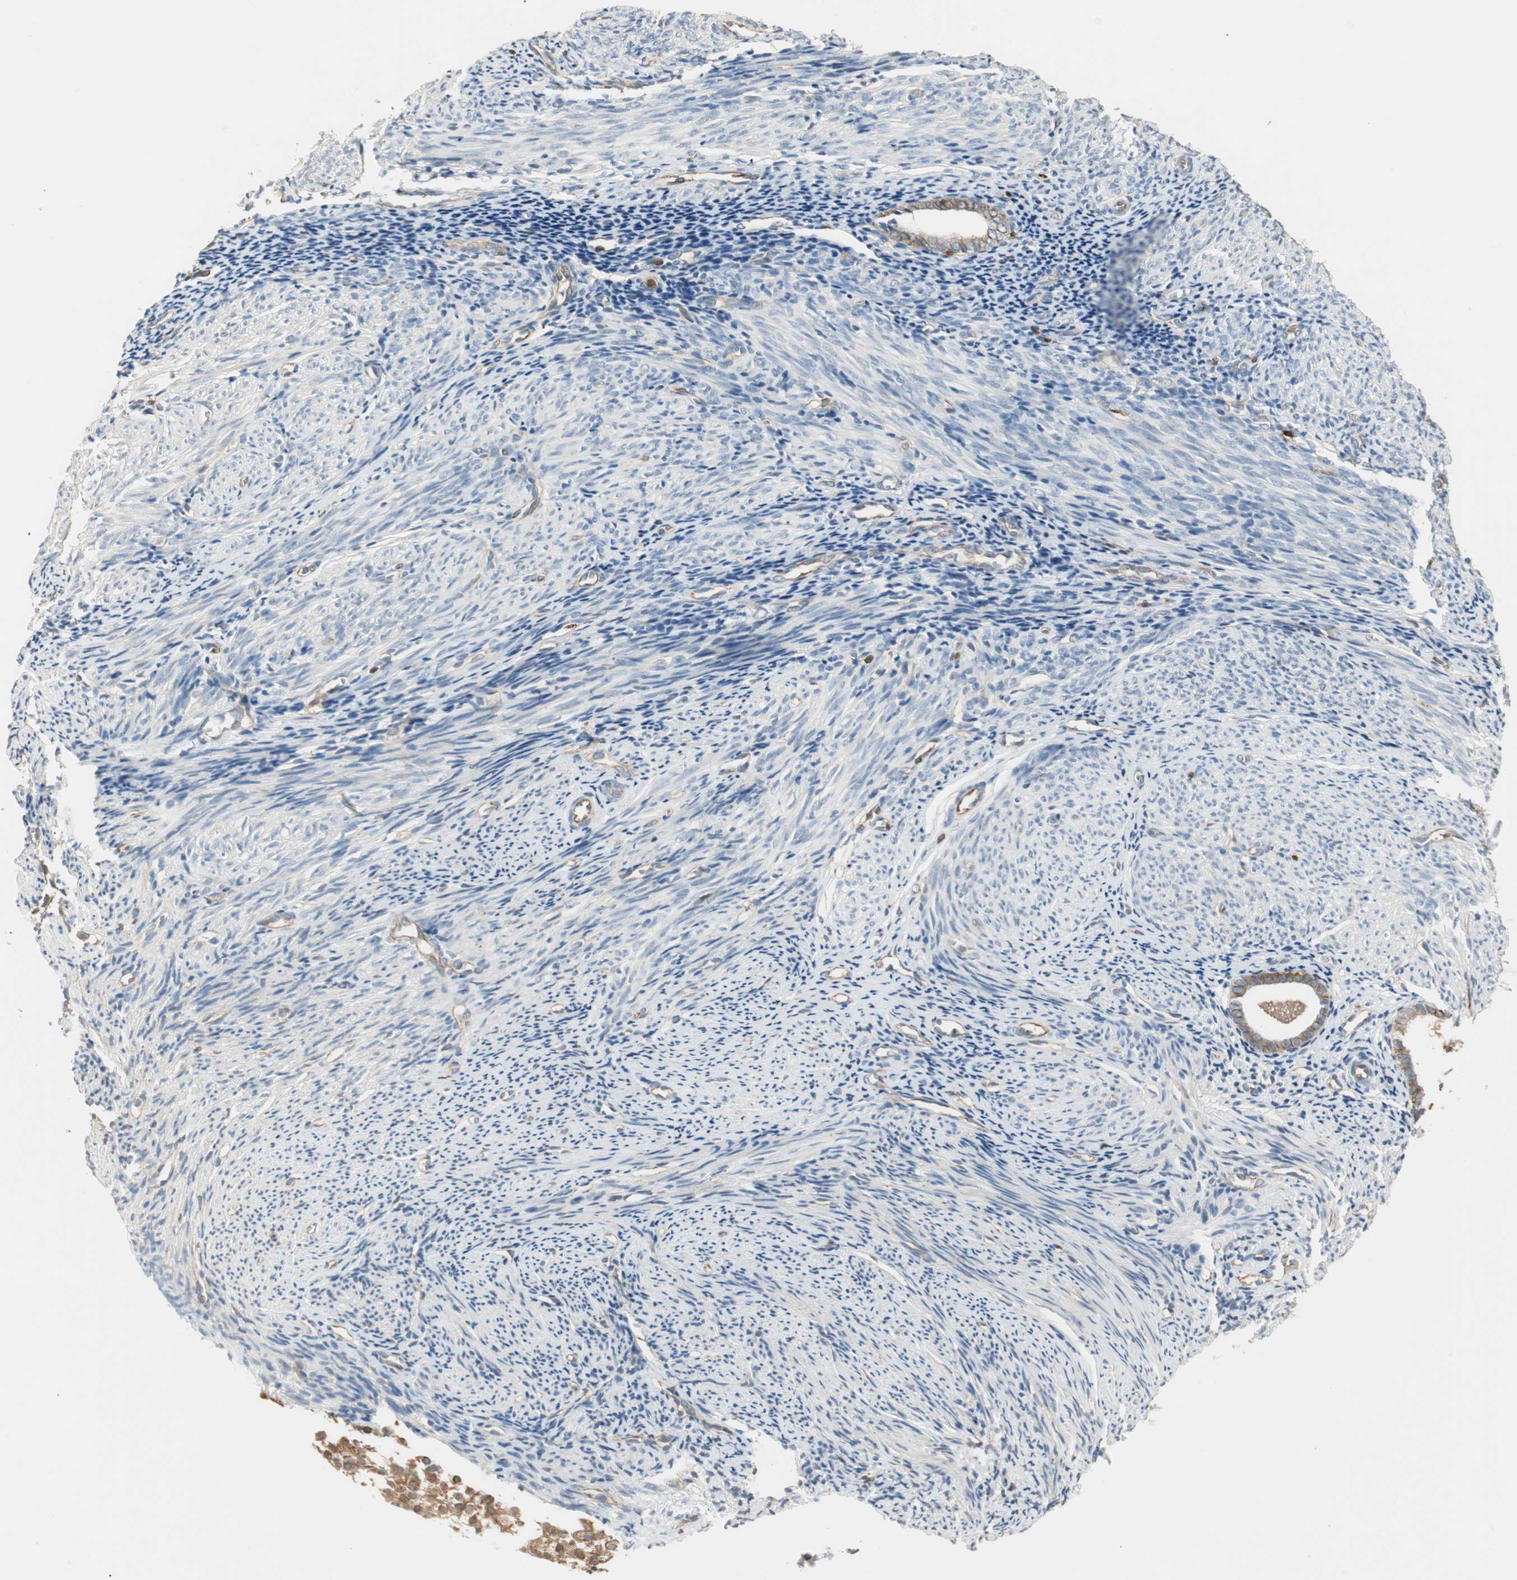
{"staining": {"intensity": "moderate", "quantity": ">75%", "location": "cytoplasmic/membranous"}, "tissue": "endometrium", "cell_type": "Glandular cells", "image_type": "normal", "snomed": [{"axis": "morphology", "description": "Normal tissue, NOS"}, {"axis": "topography", "description": "Smooth muscle"}, {"axis": "topography", "description": "Endometrium"}], "caption": "Immunohistochemistry (IHC) of unremarkable endometrium exhibits medium levels of moderate cytoplasmic/membranous staining in approximately >75% of glandular cells.", "gene": "CRLF3", "patient": {"sex": "female", "age": 57}}